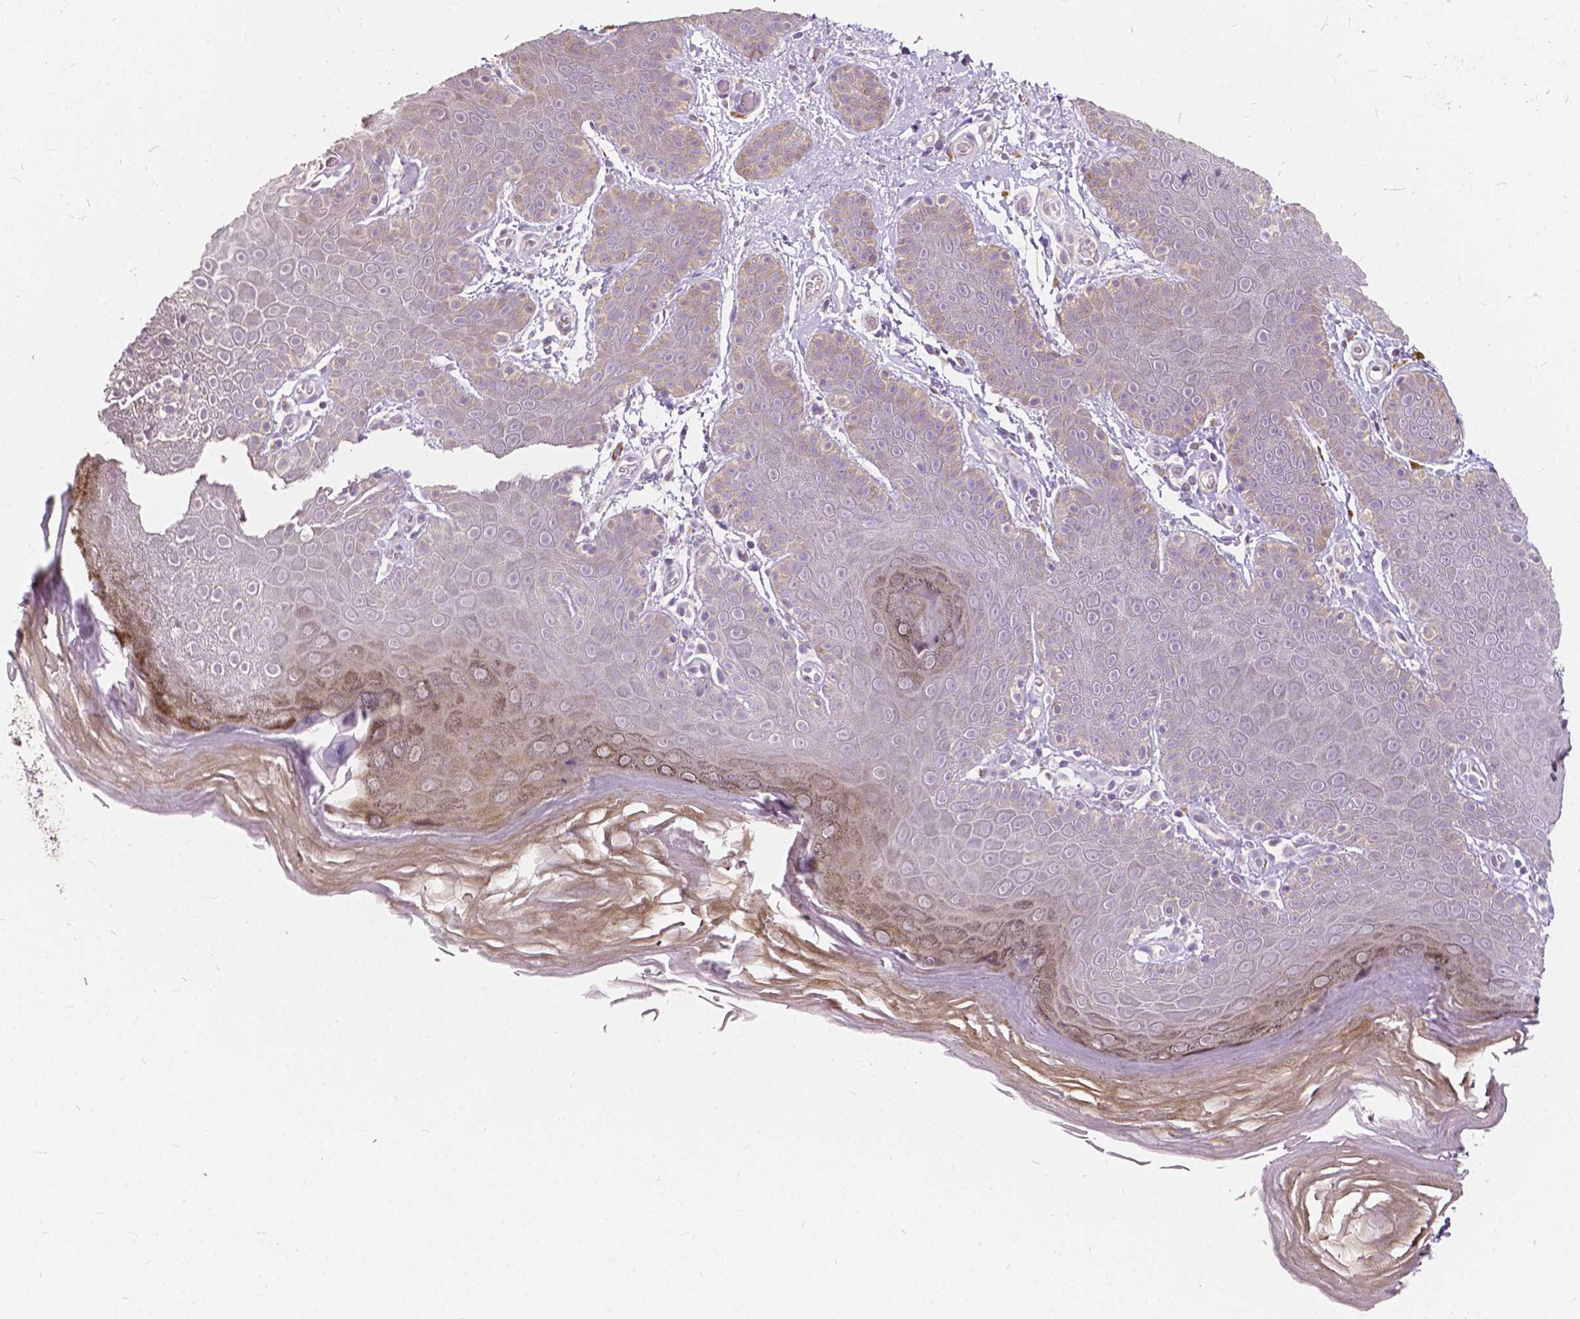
{"staining": {"intensity": "moderate", "quantity": "<25%", "location": "cytoplasmic/membranous"}, "tissue": "skin", "cell_type": "Epidermal cells", "image_type": "normal", "snomed": [{"axis": "morphology", "description": "Normal tissue, NOS"}, {"axis": "topography", "description": "Anal"}], "caption": "This is a histology image of immunohistochemistry (IHC) staining of unremarkable skin, which shows moderate expression in the cytoplasmic/membranous of epidermal cells.", "gene": "SLC7A8", "patient": {"sex": "male", "age": 53}}